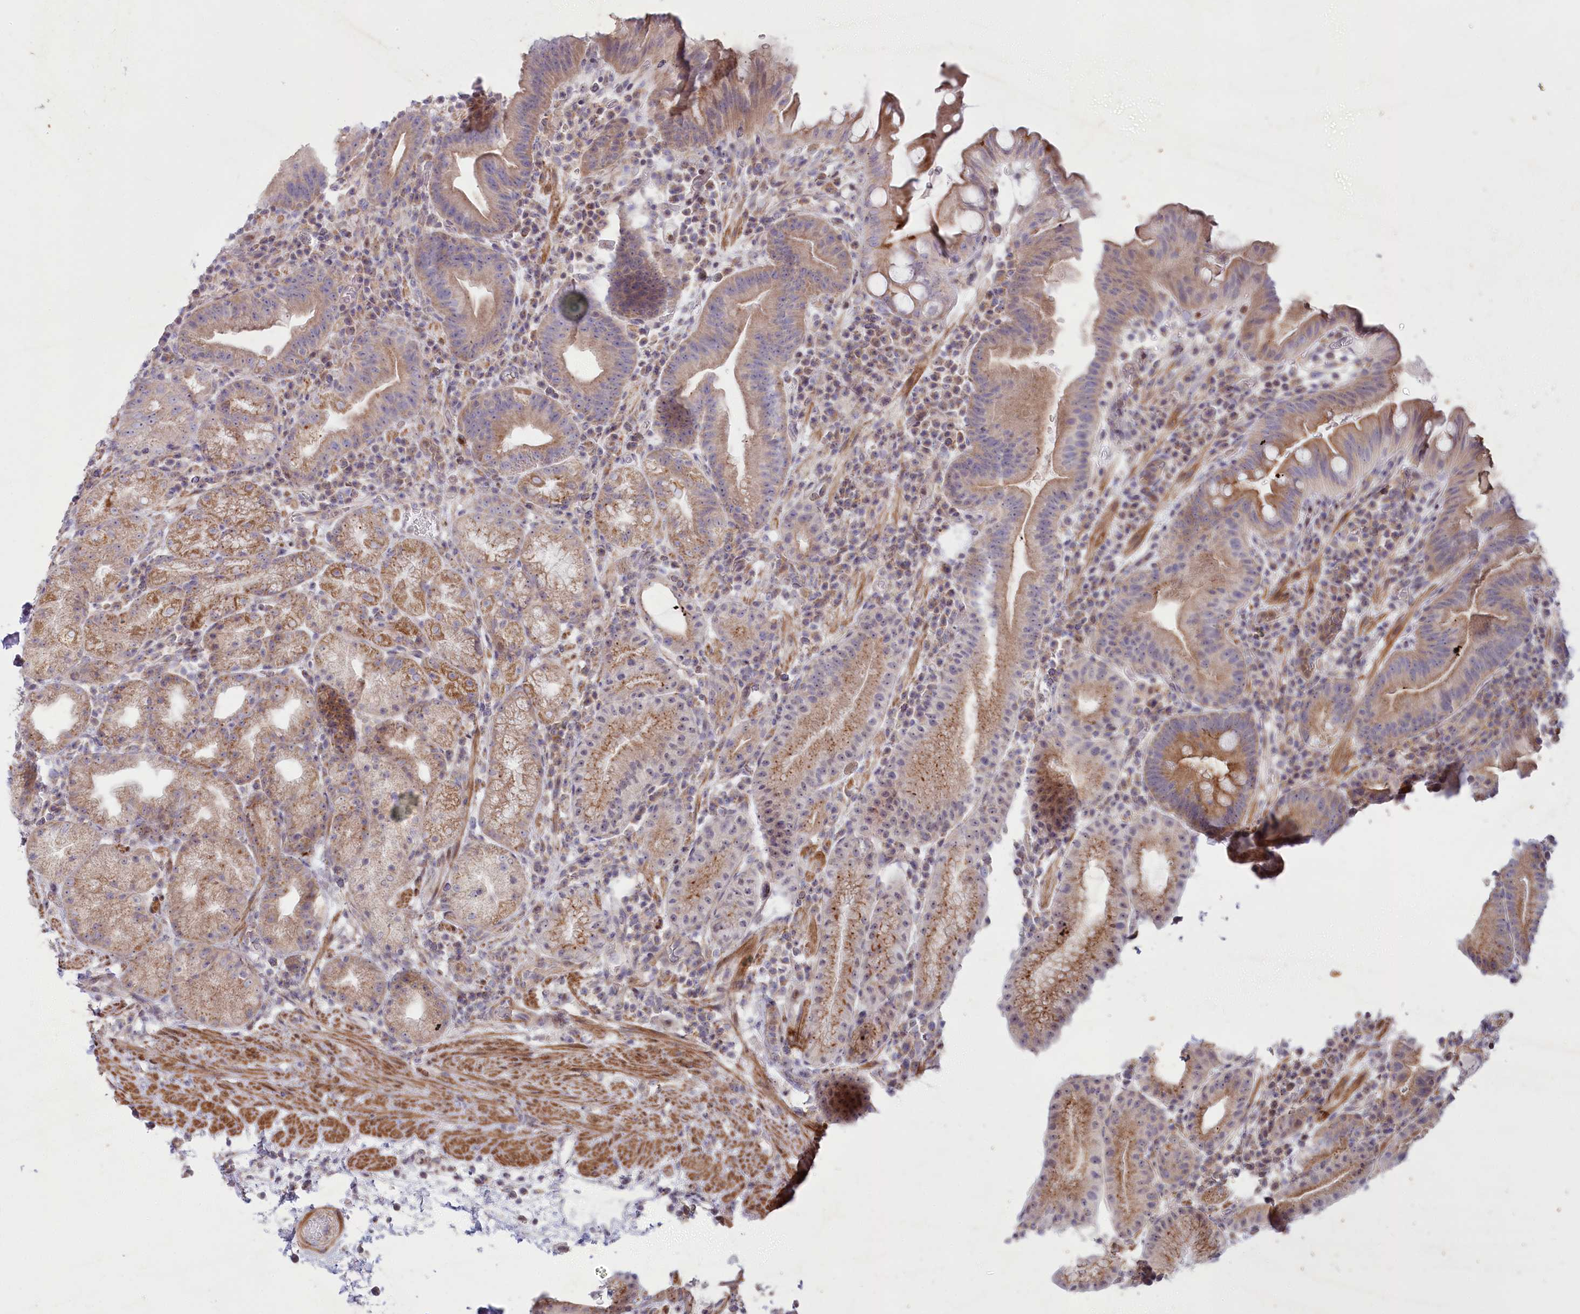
{"staining": {"intensity": "moderate", "quantity": "25%-75%", "location": "cytoplasmic/membranous"}, "tissue": "stomach", "cell_type": "Glandular cells", "image_type": "normal", "snomed": [{"axis": "morphology", "description": "Normal tissue, NOS"}, {"axis": "morphology", "description": "Inflammation, NOS"}, {"axis": "topography", "description": "Stomach"}], "caption": "Stomach stained with a brown dye displays moderate cytoplasmic/membranous positive positivity in about 25%-75% of glandular cells.", "gene": "MTG1", "patient": {"sex": "male", "age": 79}}